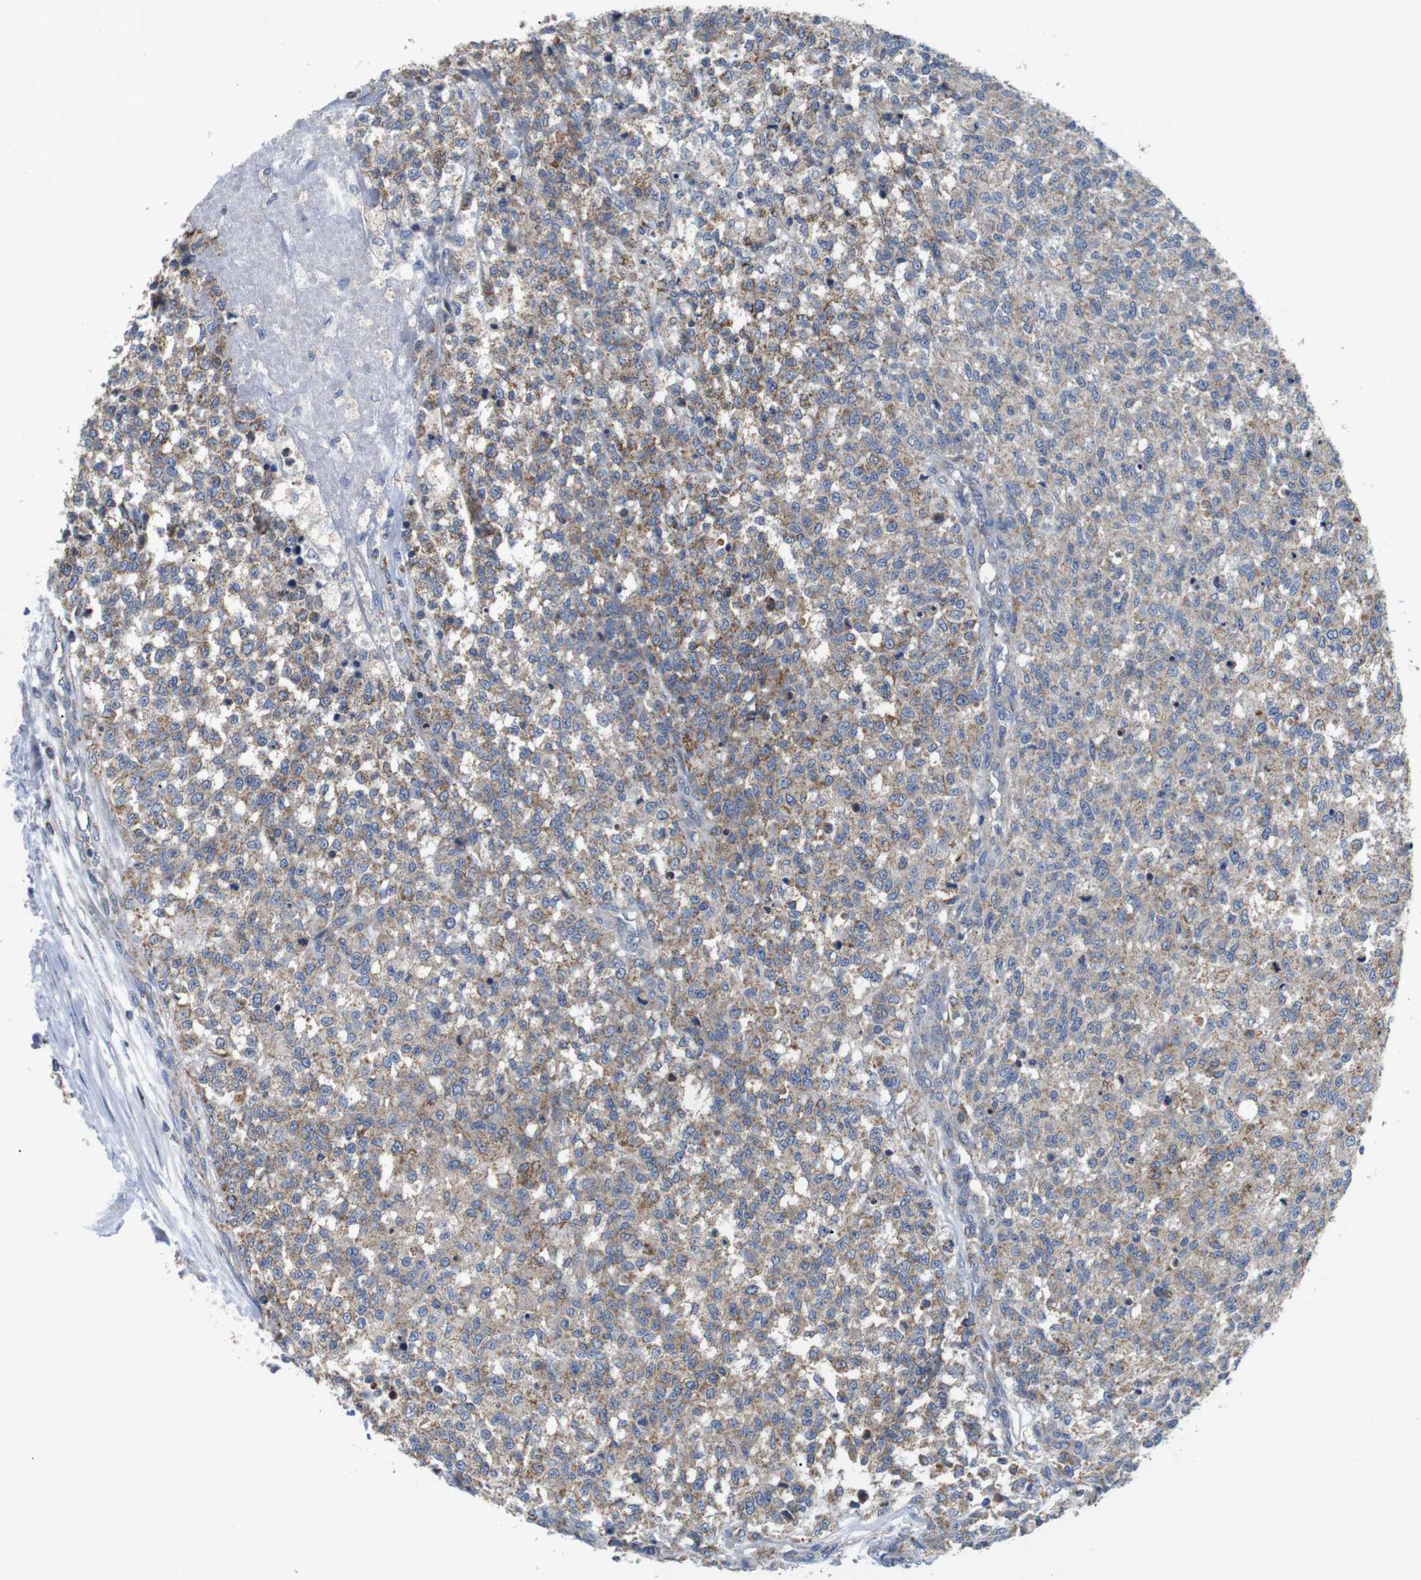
{"staining": {"intensity": "moderate", "quantity": ">75%", "location": "cytoplasmic/membranous"}, "tissue": "testis cancer", "cell_type": "Tumor cells", "image_type": "cancer", "snomed": [{"axis": "morphology", "description": "Seminoma, NOS"}, {"axis": "topography", "description": "Testis"}], "caption": "A medium amount of moderate cytoplasmic/membranous positivity is seen in approximately >75% of tumor cells in testis cancer (seminoma) tissue. (Brightfield microscopy of DAB IHC at high magnification).", "gene": "F2RL1", "patient": {"sex": "male", "age": 59}}